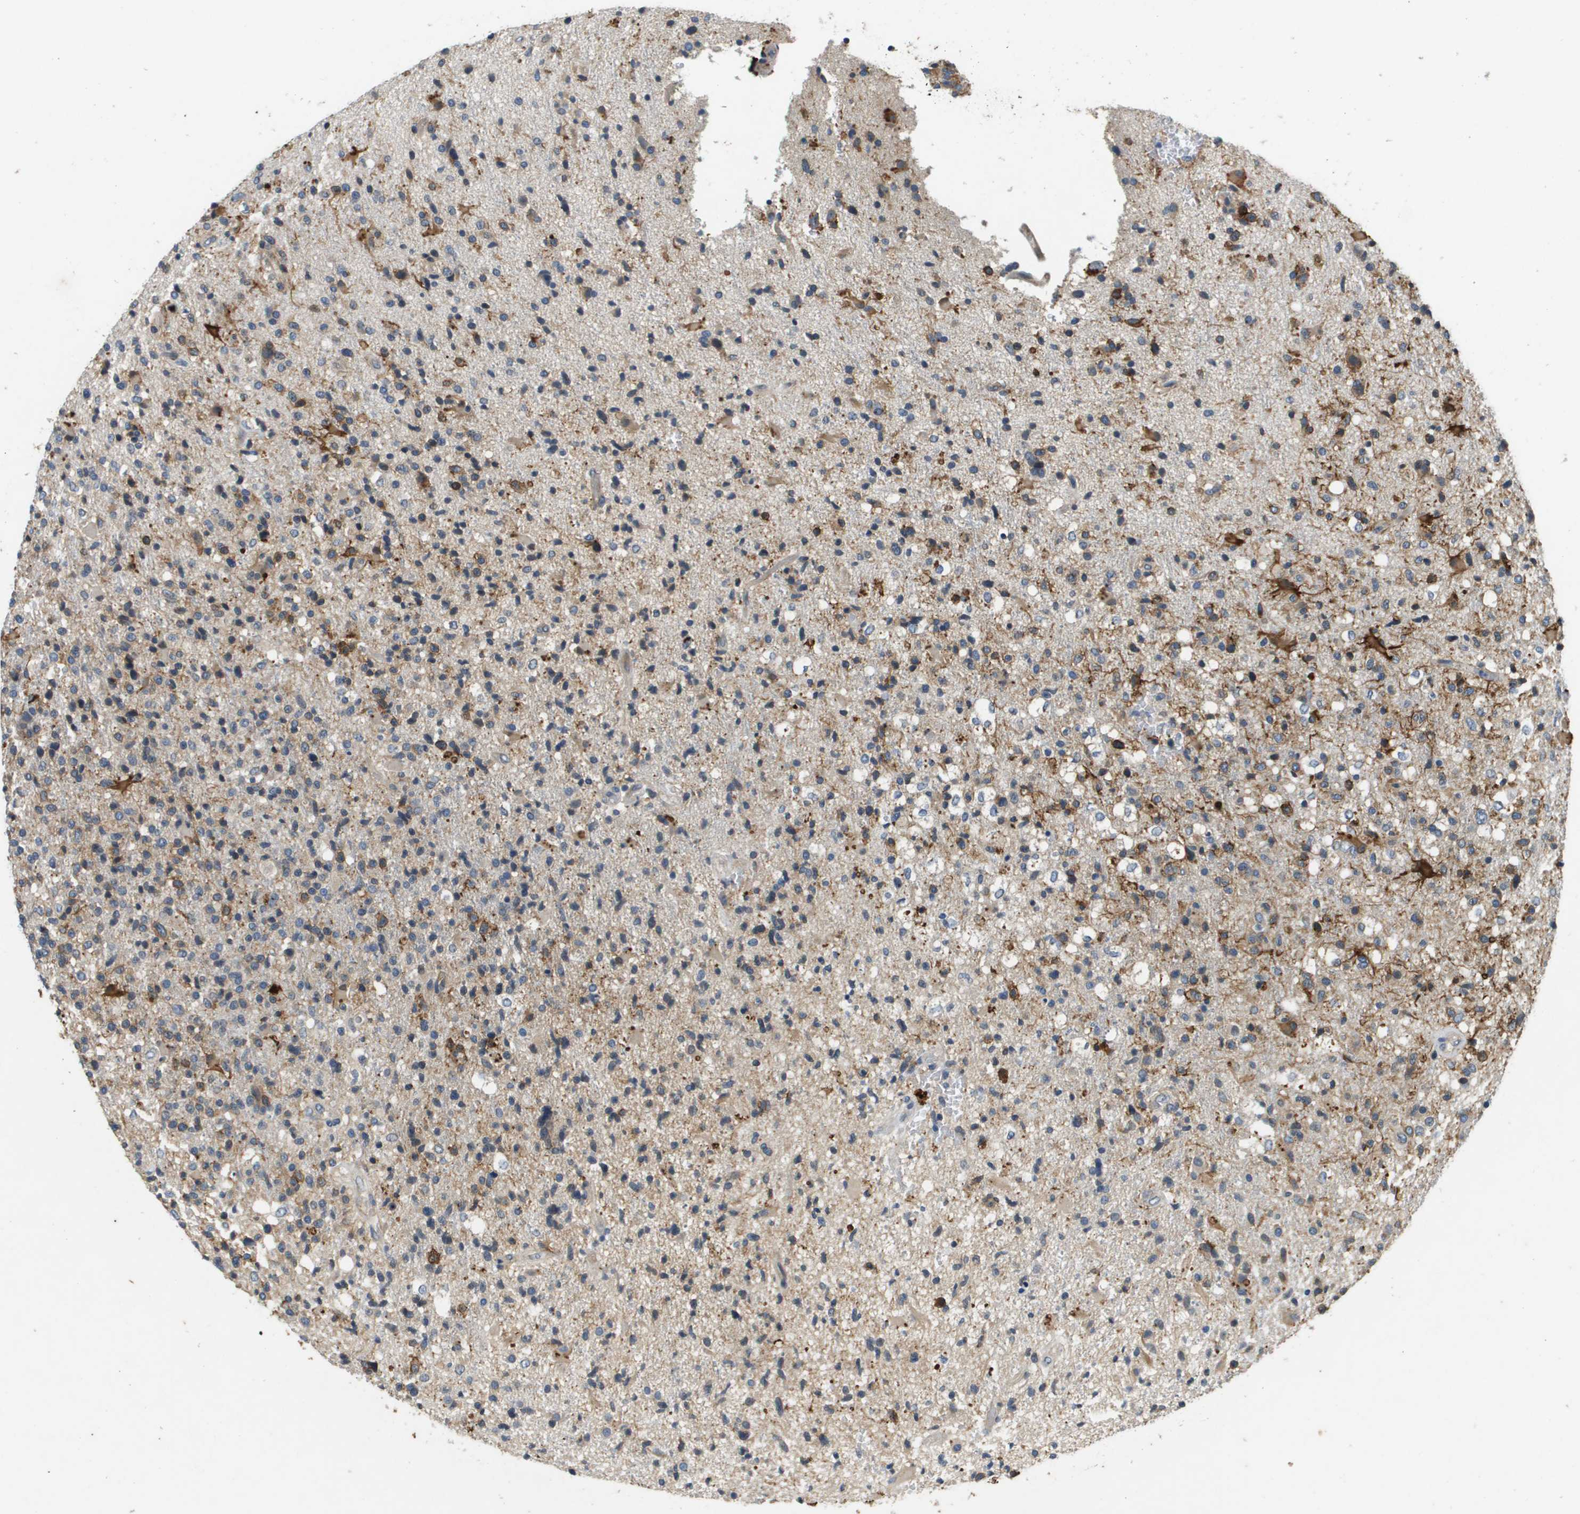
{"staining": {"intensity": "moderate", "quantity": "<25%", "location": "cytoplasmic/membranous"}, "tissue": "glioma", "cell_type": "Tumor cells", "image_type": "cancer", "snomed": [{"axis": "morphology", "description": "Glioma, malignant, High grade"}, {"axis": "topography", "description": "Brain"}], "caption": "Brown immunohistochemical staining in malignant glioma (high-grade) exhibits moderate cytoplasmic/membranous positivity in approximately <25% of tumor cells.", "gene": "PGAP3", "patient": {"sex": "male", "age": 72}}